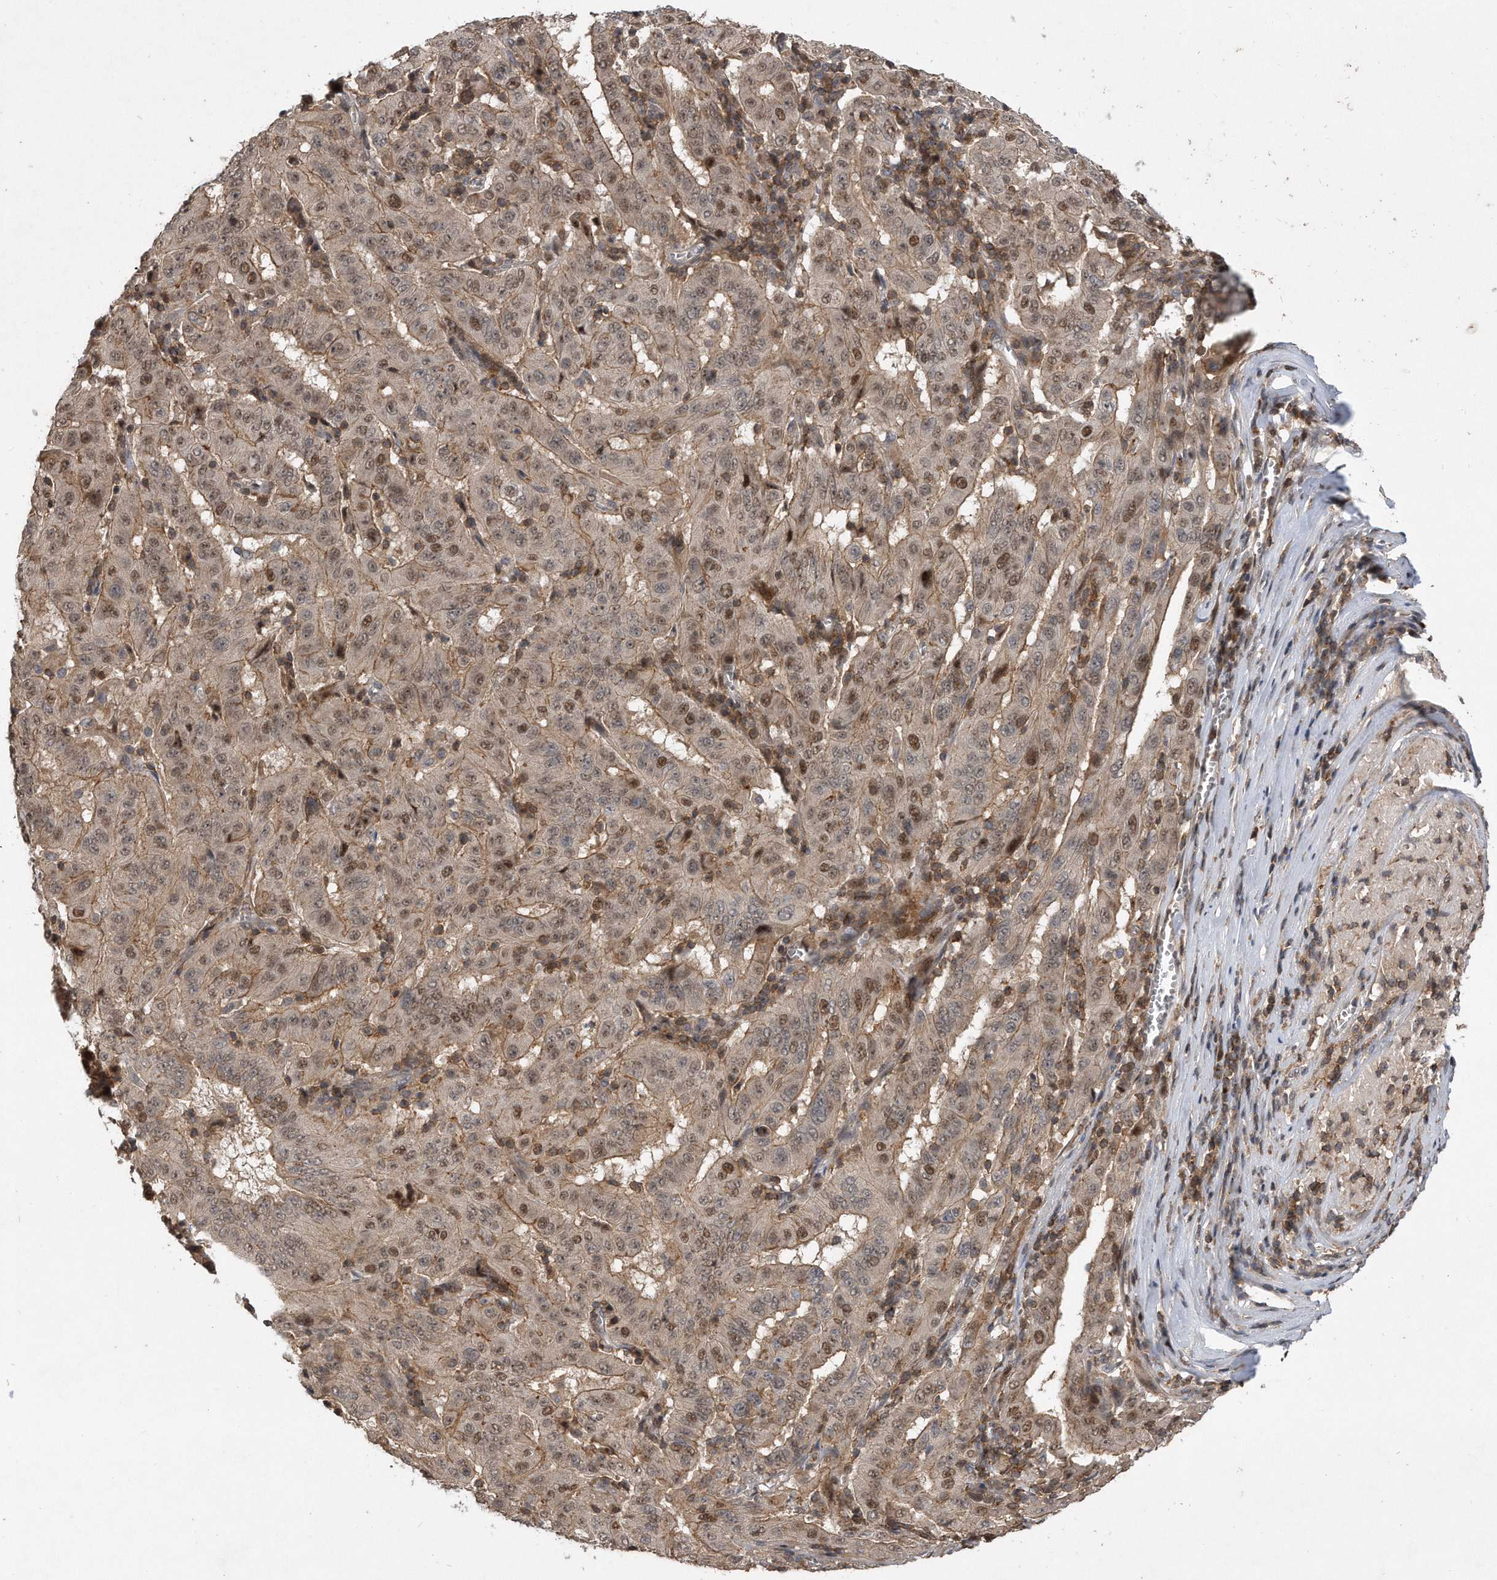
{"staining": {"intensity": "moderate", "quantity": "25%-75%", "location": "cytoplasmic/membranous,nuclear"}, "tissue": "pancreatic cancer", "cell_type": "Tumor cells", "image_type": "cancer", "snomed": [{"axis": "morphology", "description": "Adenocarcinoma, NOS"}, {"axis": "topography", "description": "Pancreas"}], "caption": "Immunohistochemical staining of pancreatic cancer (adenocarcinoma) demonstrates medium levels of moderate cytoplasmic/membranous and nuclear protein staining in approximately 25%-75% of tumor cells.", "gene": "PGBD2", "patient": {"sex": "male", "age": 63}}